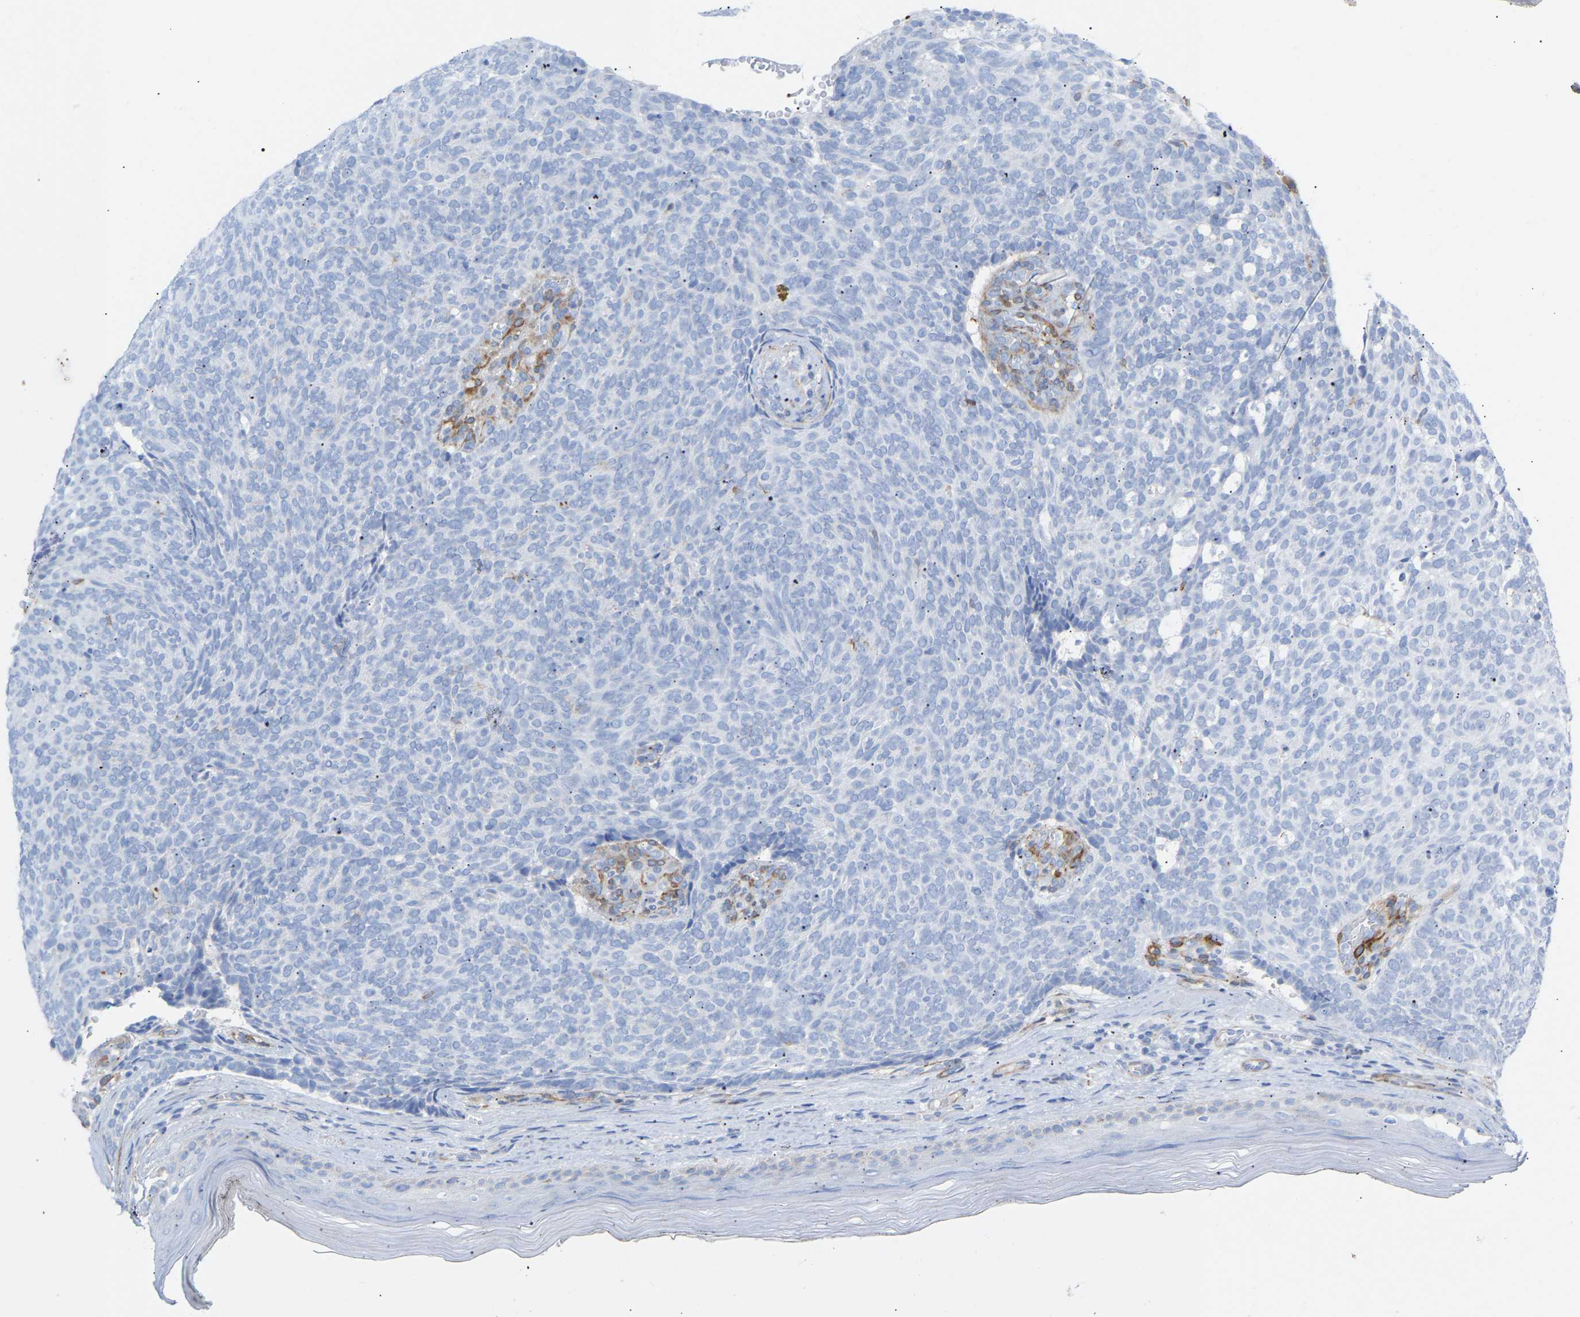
{"staining": {"intensity": "negative", "quantity": "none", "location": "none"}, "tissue": "skin cancer", "cell_type": "Tumor cells", "image_type": "cancer", "snomed": [{"axis": "morphology", "description": "Basal cell carcinoma"}, {"axis": "topography", "description": "Skin"}], "caption": "Human skin cancer (basal cell carcinoma) stained for a protein using immunohistochemistry shows no staining in tumor cells.", "gene": "AMPH", "patient": {"sex": "male", "age": 61}}